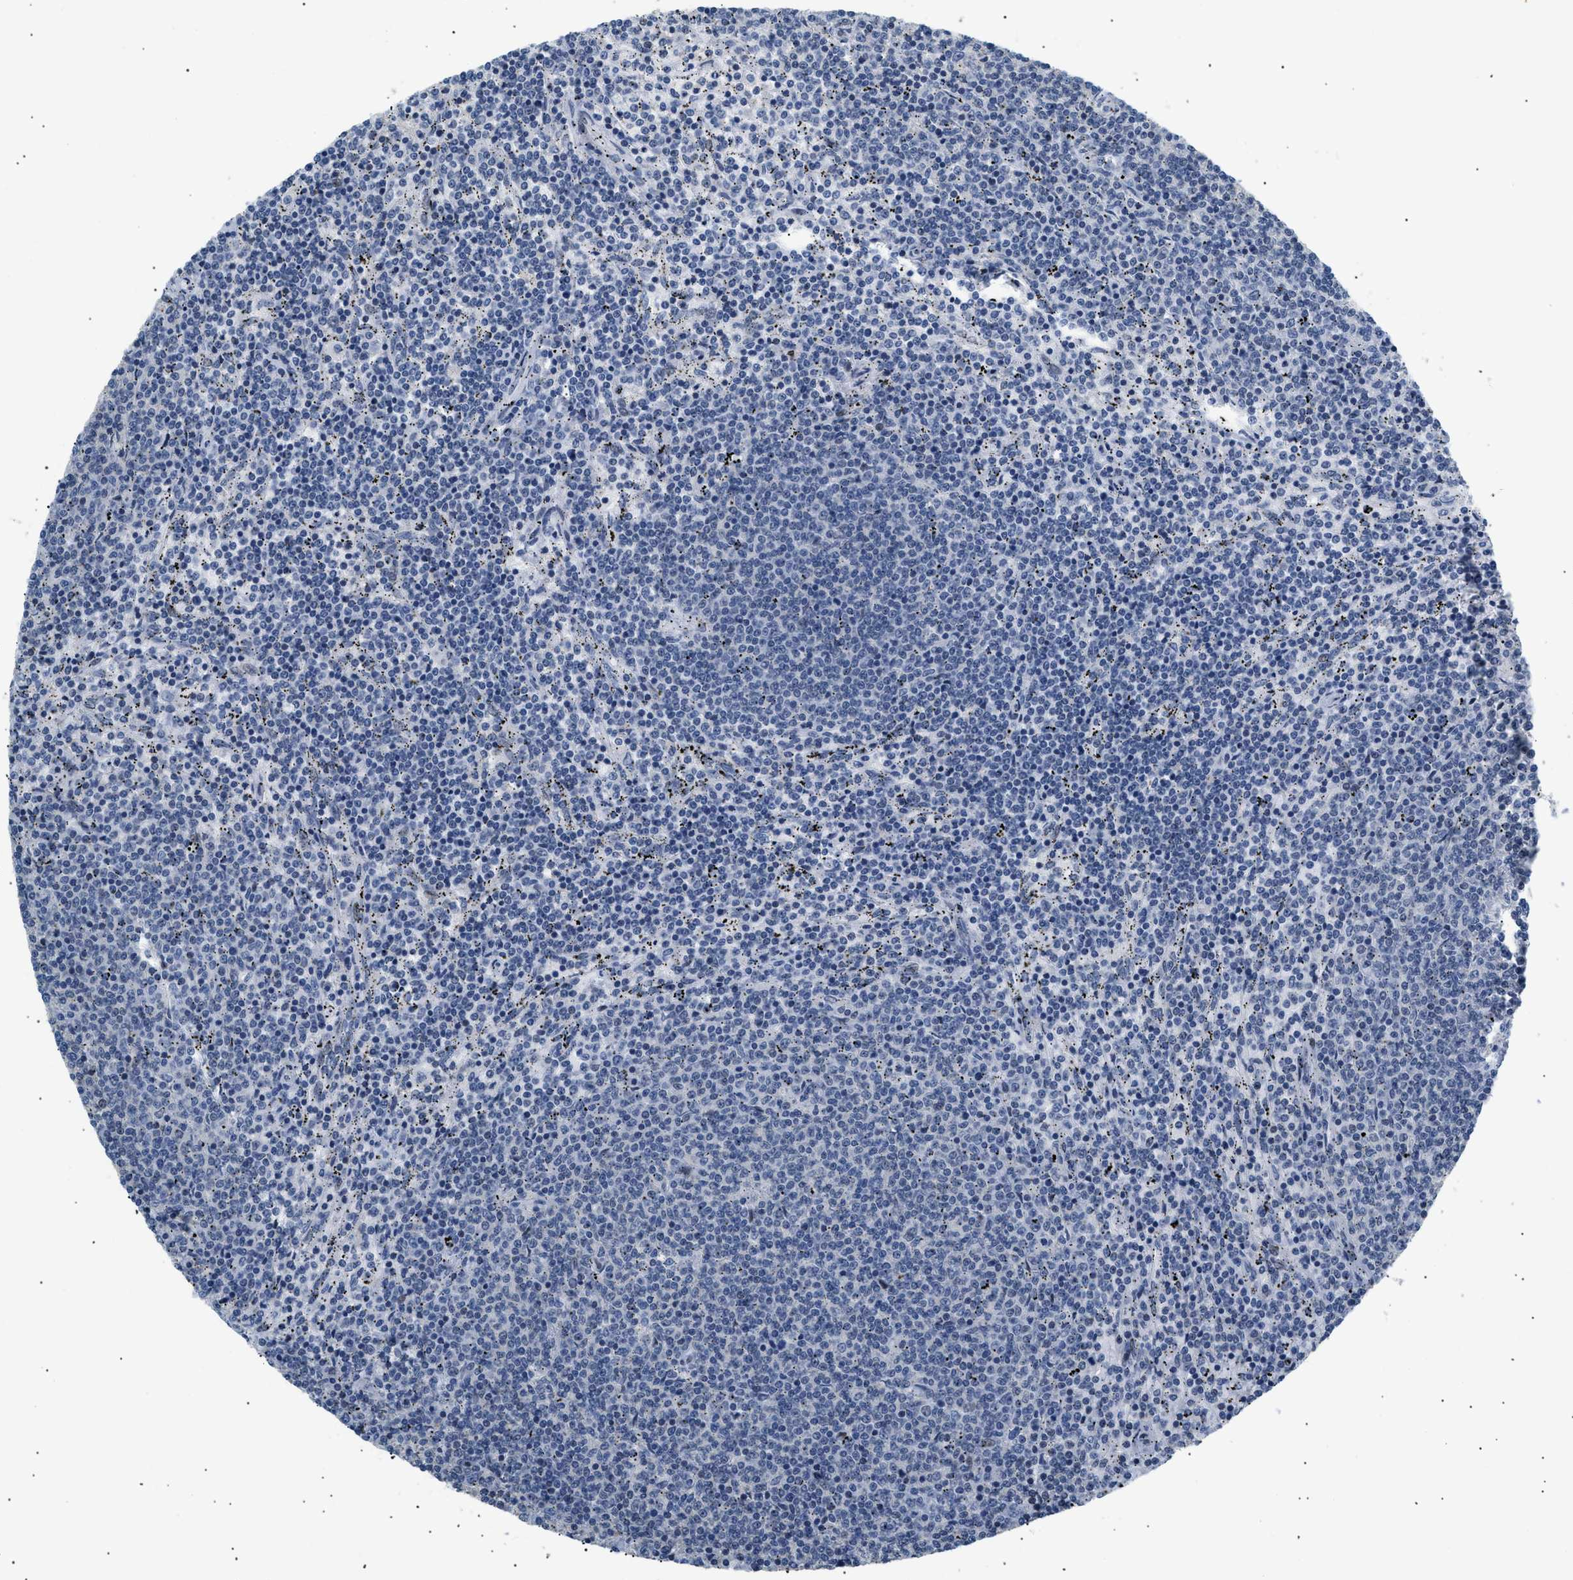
{"staining": {"intensity": "negative", "quantity": "none", "location": "none"}, "tissue": "lymphoma", "cell_type": "Tumor cells", "image_type": "cancer", "snomed": [{"axis": "morphology", "description": "Malignant lymphoma, non-Hodgkin's type, Low grade"}, {"axis": "topography", "description": "Spleen"}], "caption": "Low-grade malignant lymphoma, non-Hodgkin's type stained for a protein using immunohistochemistry exhibits no positivity tumor cells.", "gene": "KCNC3", "patient": {"sex": "female", "age": 50}}